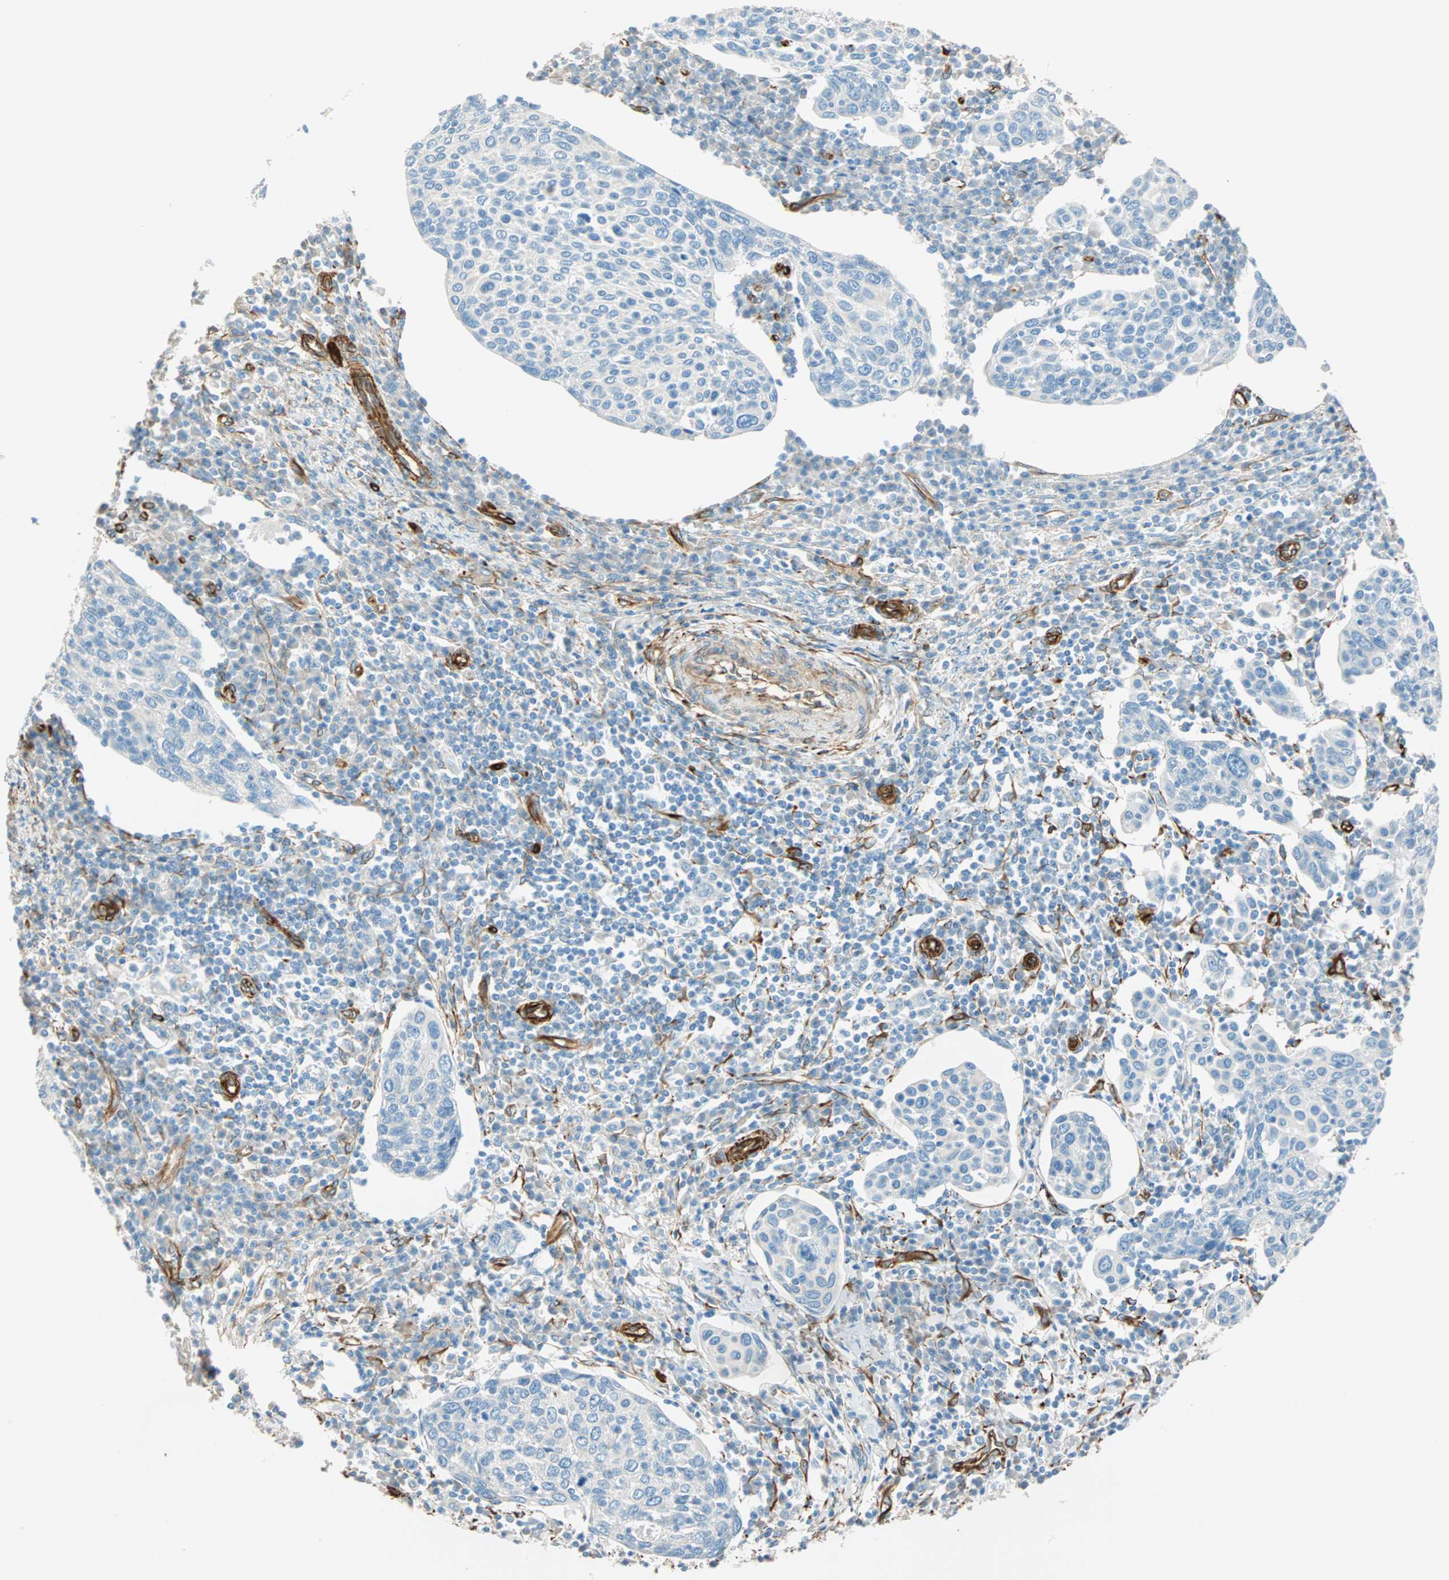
{"staining": {"intensity": "negative", "quantity": "none", "location": "none"}, "tissue": "cervical cancer", "cell_type": "Tumor cells", "image_type": "cancer", "snomed": [{"axis": "morphology", "description": "Squamous cell carcinoma, NOS"}, {"axis": "topography", "description": "Cervix"}], "caption": "High power microscopy photomicrograph of an immunohistochemistry photomicrograph of cervical cancer, revealing no significant positivity in tumor cells.", "gene": "NES", "patient": {"sex": "female", "age": 40}}